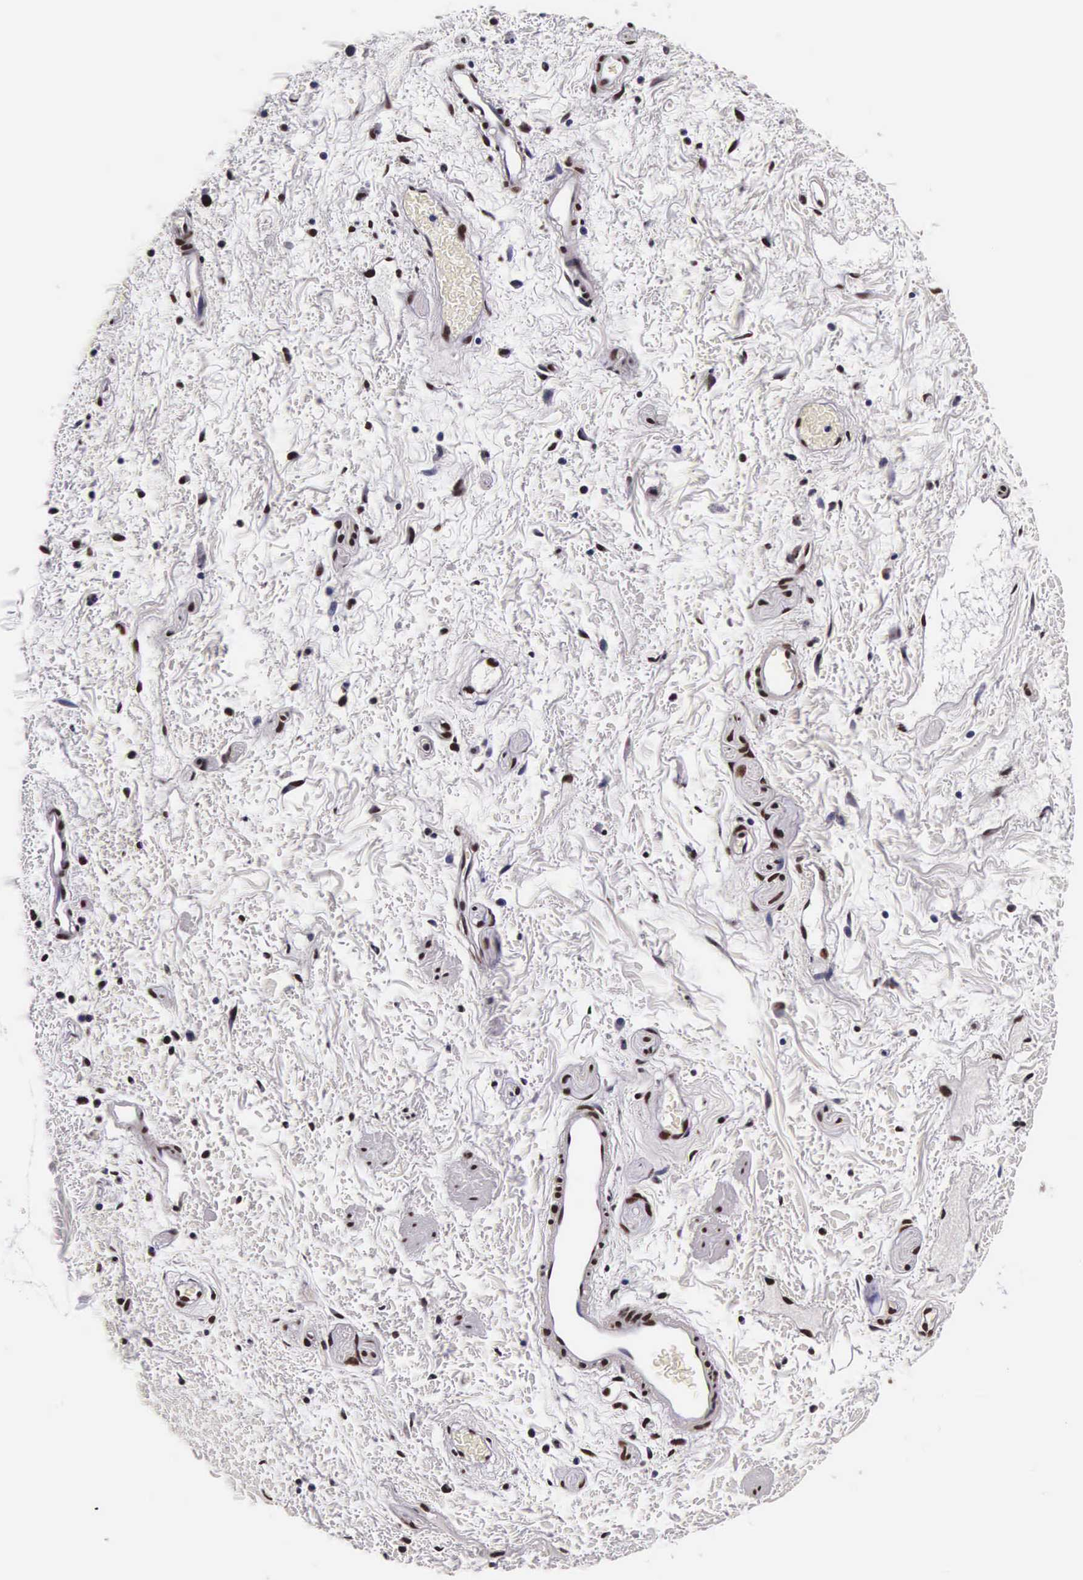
{"staining": {"intensity": "moderate", "quantity": "25%-75%", "location": "nuclear"}, "tissue": "skin", "cell_type": "Epidermal cells", "image_type": "normal", "snomed": [{"axis": "morphology", "description": "Normal tissue, NOS"}, {"axis": "topography", "description": "Anal"}, {"axis": "topography", "description": "Peripheral nerve tissue"}], "caption": "IHC of normal human skin exhibits medium levels of moderate nuclear positivity in approximately 25%-75% of epidermal cells.", "gene": "BCL2L2", "patient": {"sex": "female", "age": 46}}